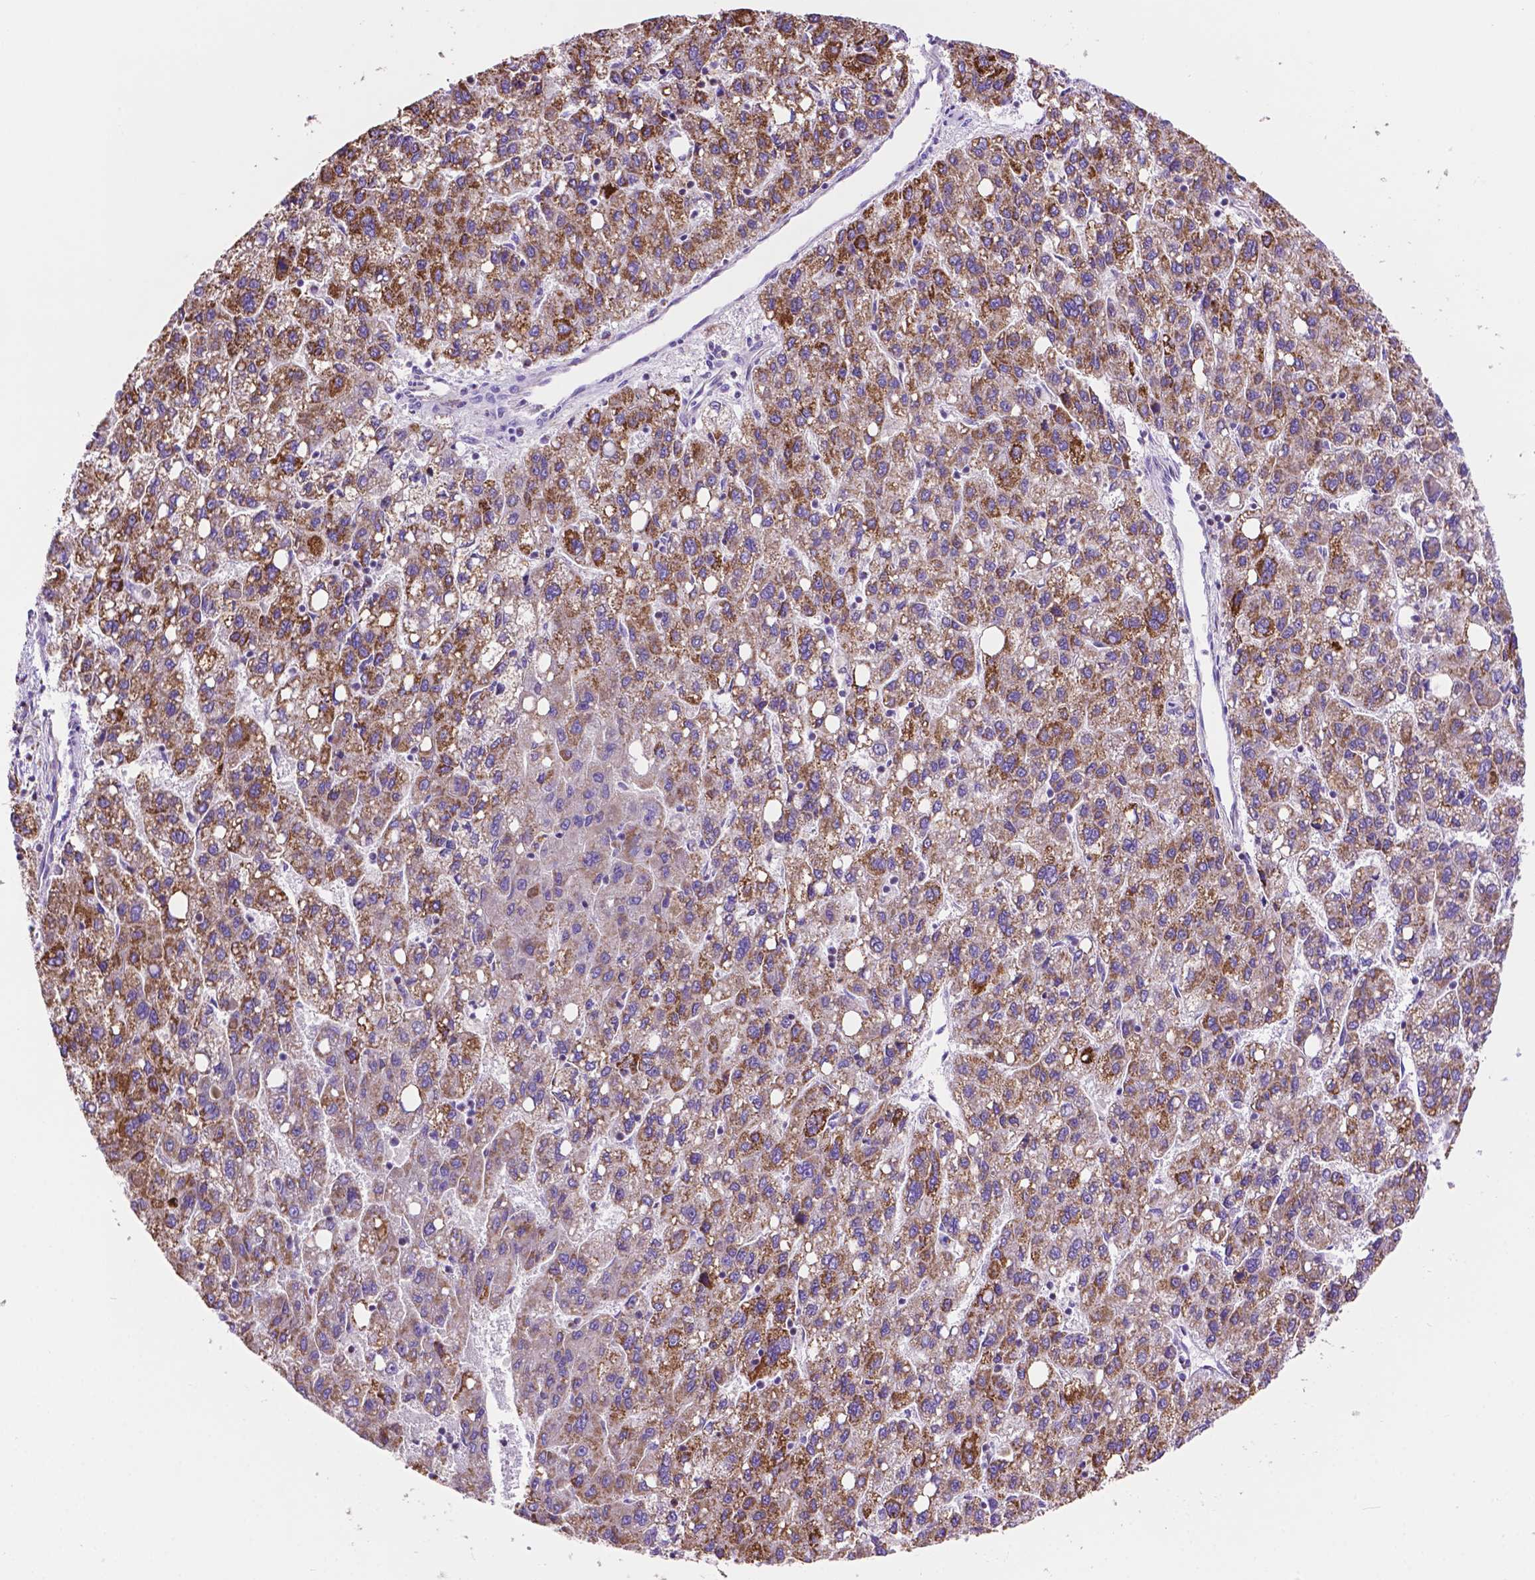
{"staining": {"intensity": "strong", "quantity": "25%-75%", "location": "cytoplasmic/membranous"}, "tissue": "liver cancer", "cell_type": "Tumor cells", "image_type": "cancer", "snomed": [{"axis": "morphology", "description": "Carcinoma, Hepatocellular, NOS"}, {"axis": "topography", "description": "Liver"}], "caption": "Liver hepatocellular carcinoma stained with DAB IHC demonstrates high levels of strong cytoplasmic/membranous staining in about 25%-75% of tumor cells.", "gene": "GDPD5", "patient": {"sex": "female", "age": 82}}